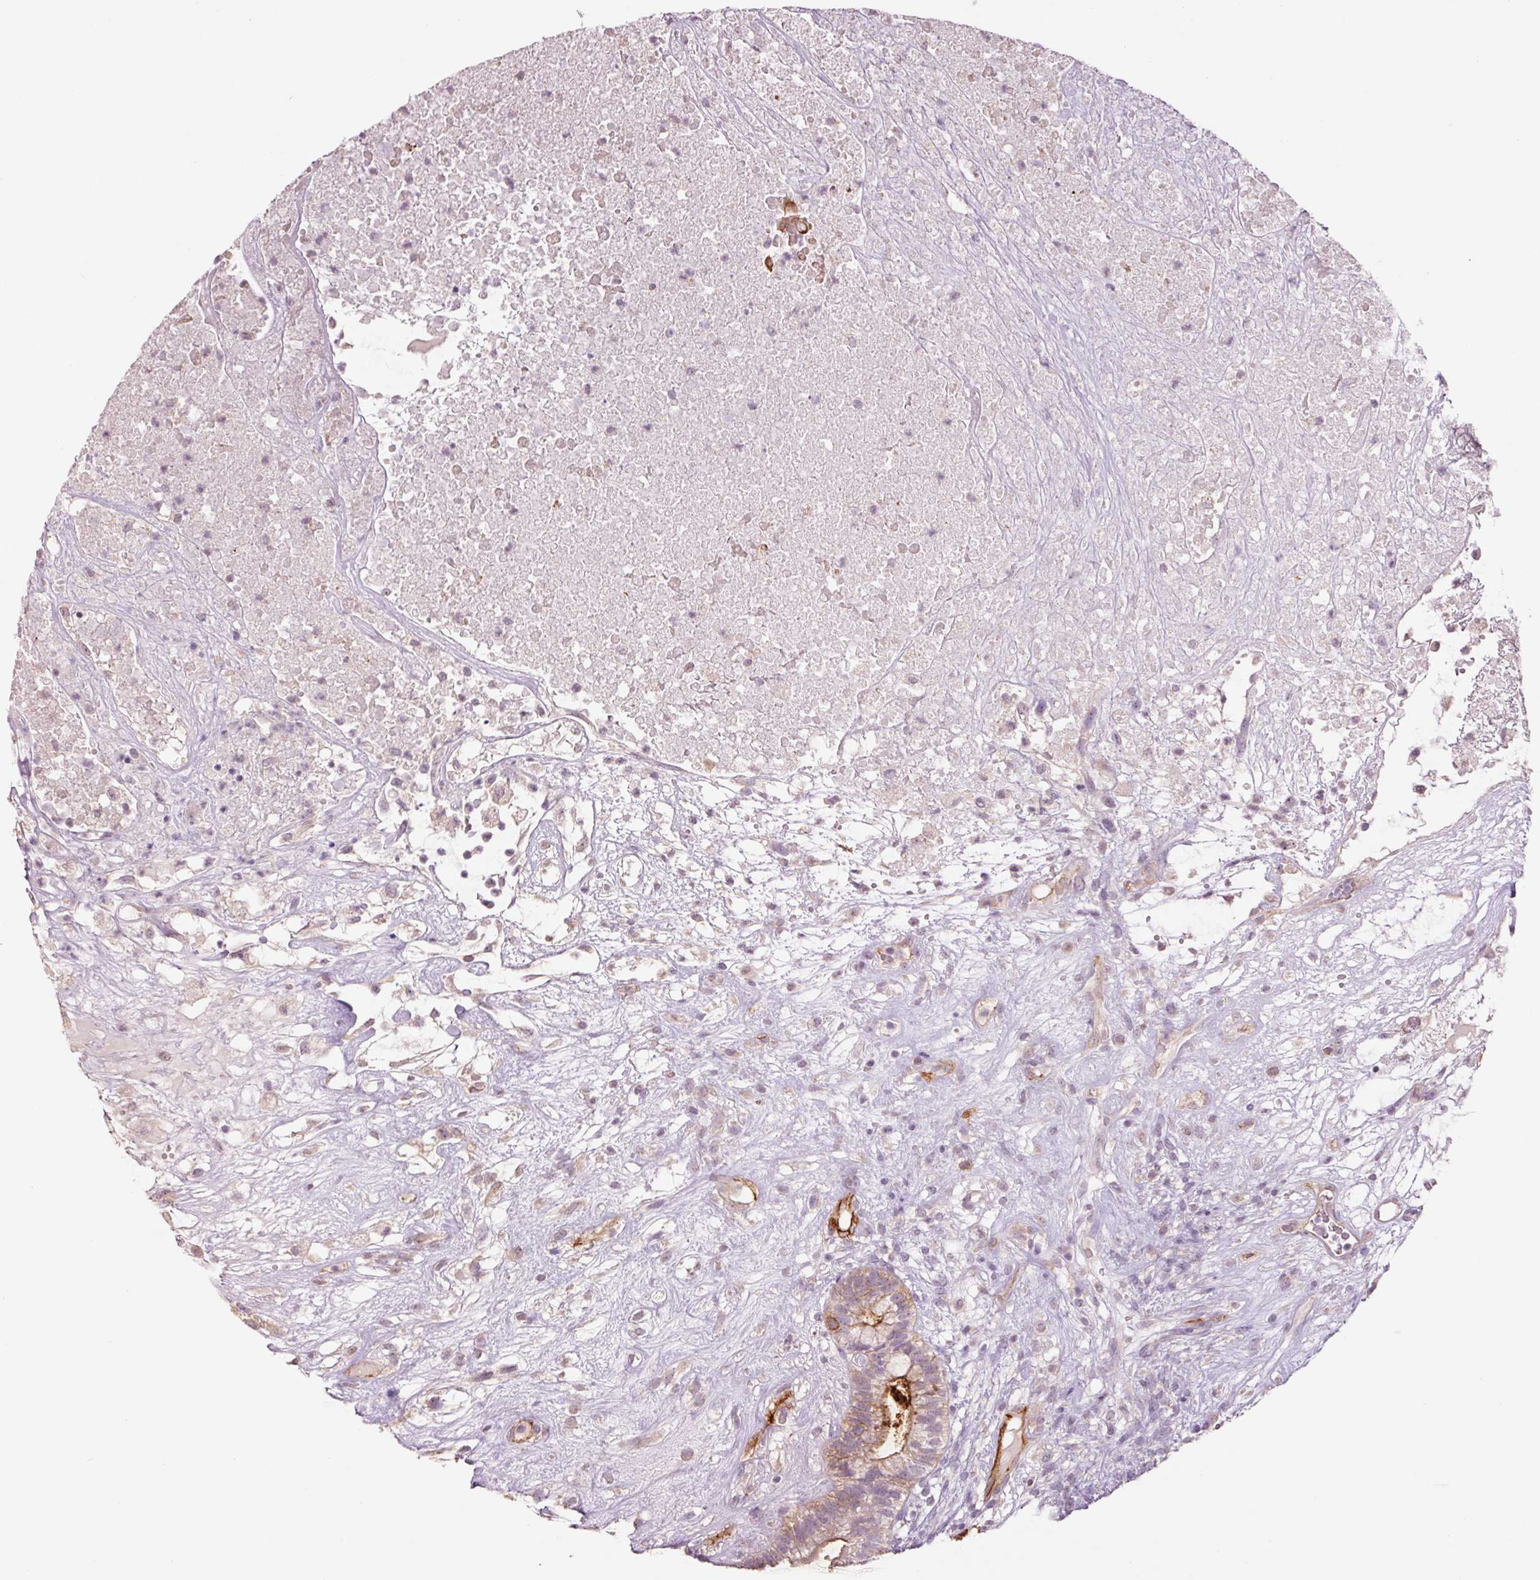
{"staining": {"intensity": "moderate", "quantity": "25%-75%", "location": "cytoplasmic/membranous"}, "tissue": "testis cancer", "cell_type": "Tumor cells", "image_type": "cancer", "snomed": [{"axis": "morphology", "description": "Seminoma, NOS"}, {"axis": "morphology", "description": "Carcinoma, Embryonal, NOS"}, {"axis": "topography", "description": "Testis"}], "caption": "An immunohistochemistry (IHC) micrograph of tumor tissue is shown. Protein staining in brown labels moderate cytoplasmic/membranous positivity in testis embryonal carcinoma within tumor cells.", "gene": "SLC1A4", "patient": {"sex": "male", "age": 41}}